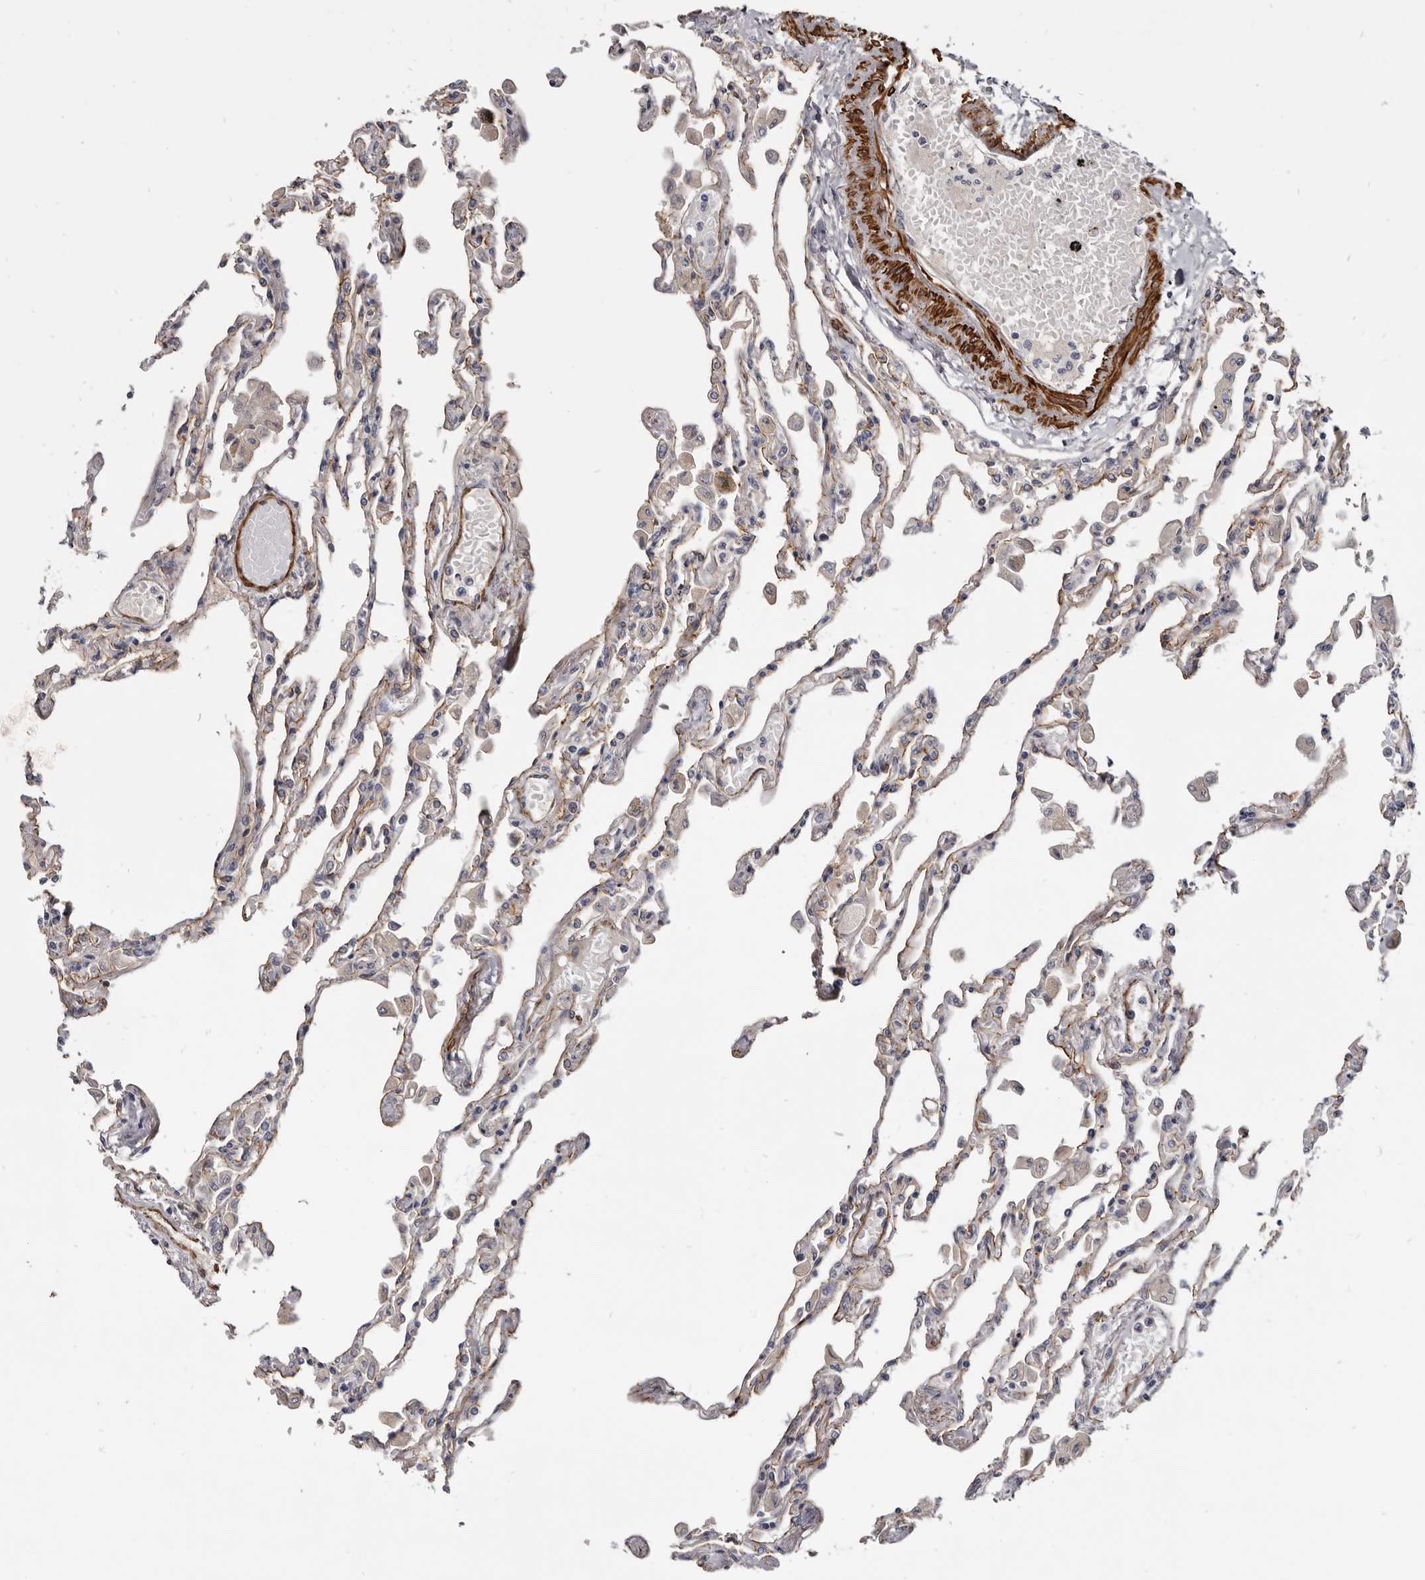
{"staining": {"intensity": "moderate", "quantity": "25%-75%", "location": "cytoplasmic/membranous"}, "tissue": "lung", "cell_type": "Alveolar cells", "image_type": "normal", "snomed": [{"axis": "morphology", "description": "Normal tissue, NOS"}, {"axis": "topography", "description": "Bronchus"}, {"axis": "topography", "description": "Lung"}], "caption": "An immunohistochemistry micrograph of unremarkable tissue is shown. Protein staining in brown labels moderate cytoplasmic/membranous positivity in lung within alveolar cells.", "gene": "CGN", "patient": {"sex": "female", "age": 49}}